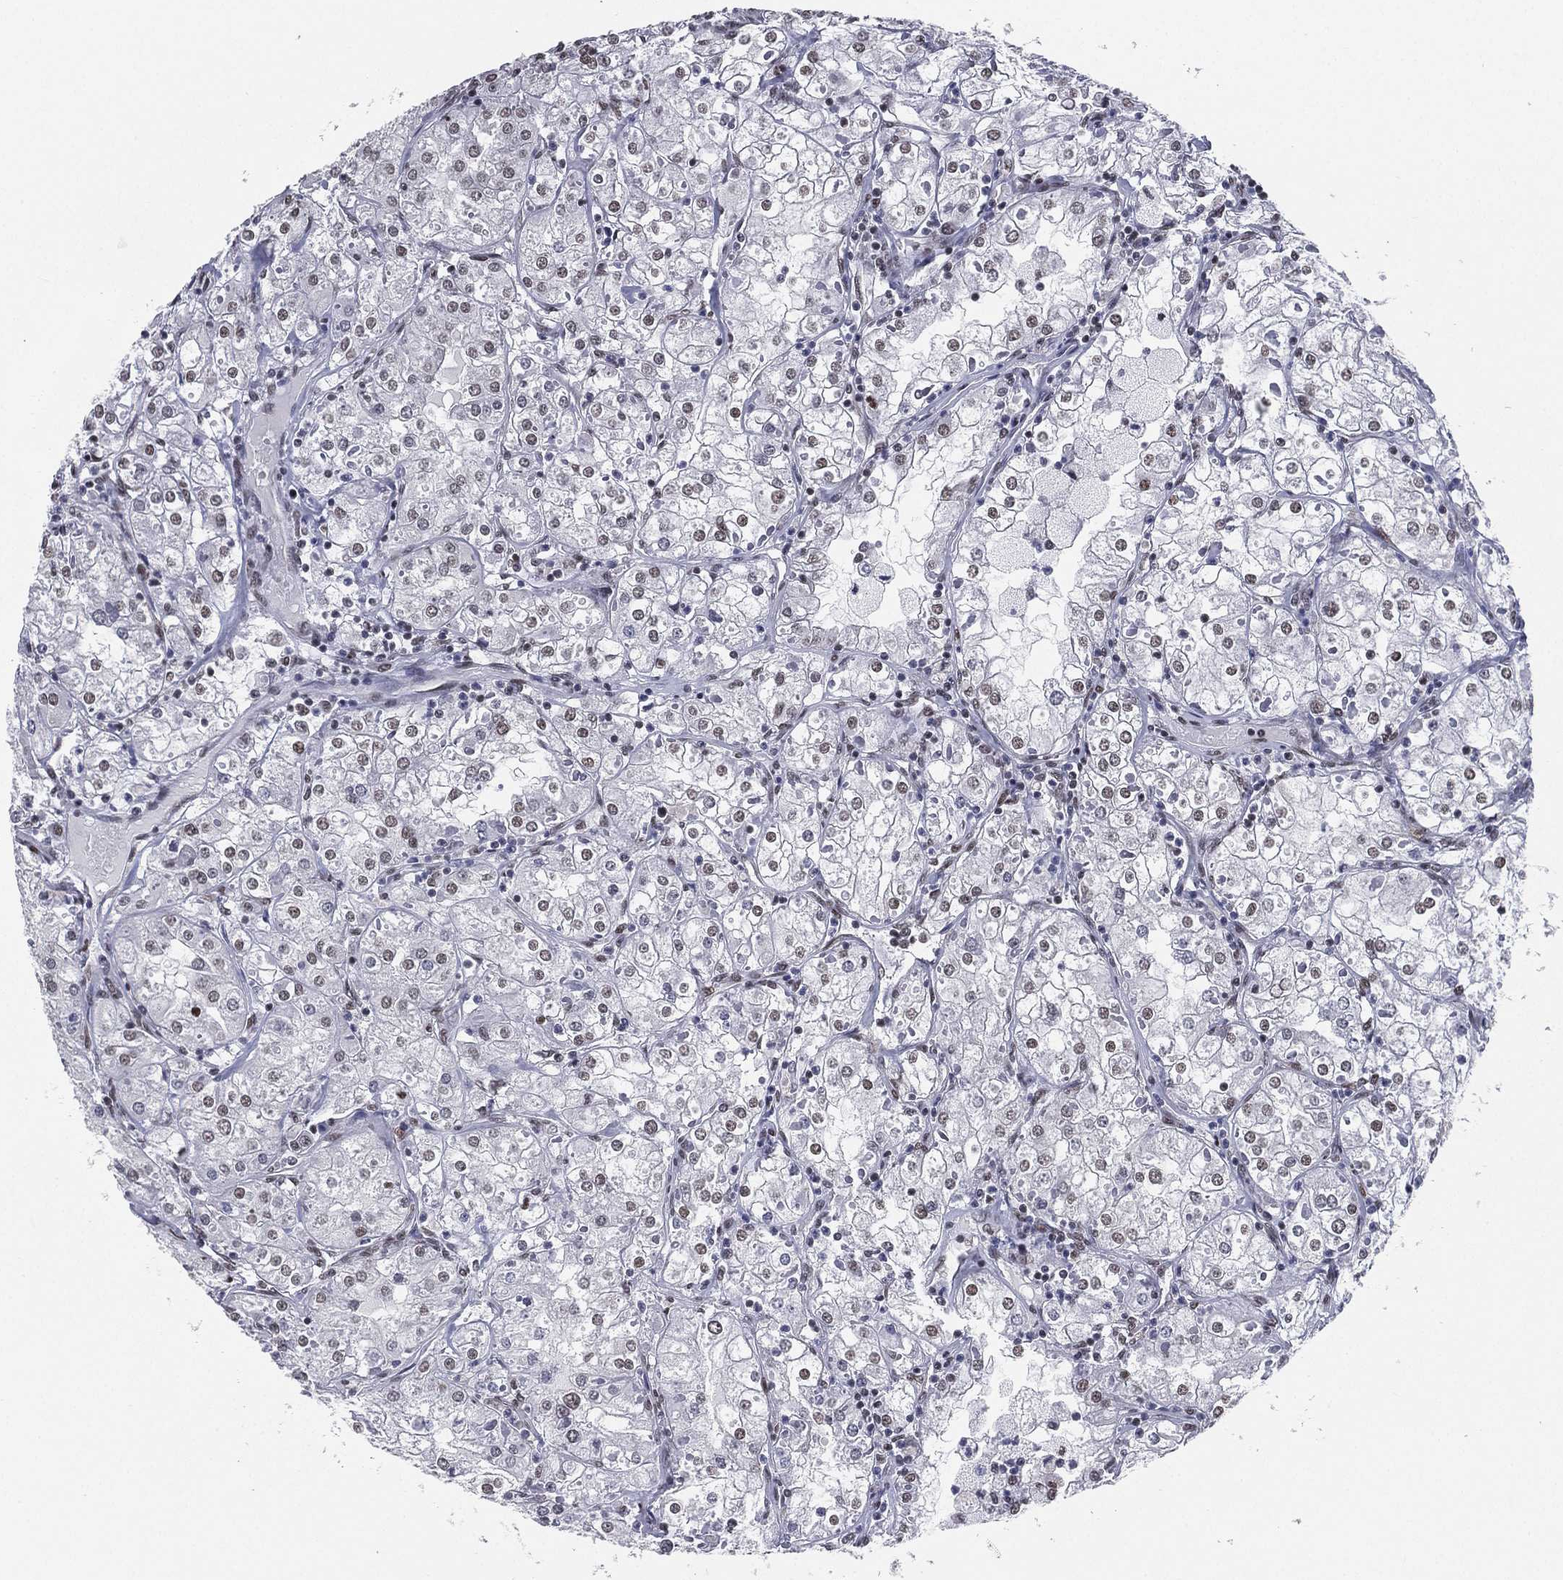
{"staining": {"intensity": "moderate", "quantity": "25%-75%", "location": "nuclear"}, "tissue": "renal cancer", "cell_type": "Tumor cells", "image_type": "cancer", "snomed": [{"axis": "morphology", "description": "Adenocarcinoma, NOS"}, {"axis": "topography", "description": "Kidney"}], "caption": "A micrograph of renal cancer stained for a protein shows moderate nuclear brown staining in tumor cells.", "gene": "FUBP3", "patient": {"sex": "male", "age": 77}}